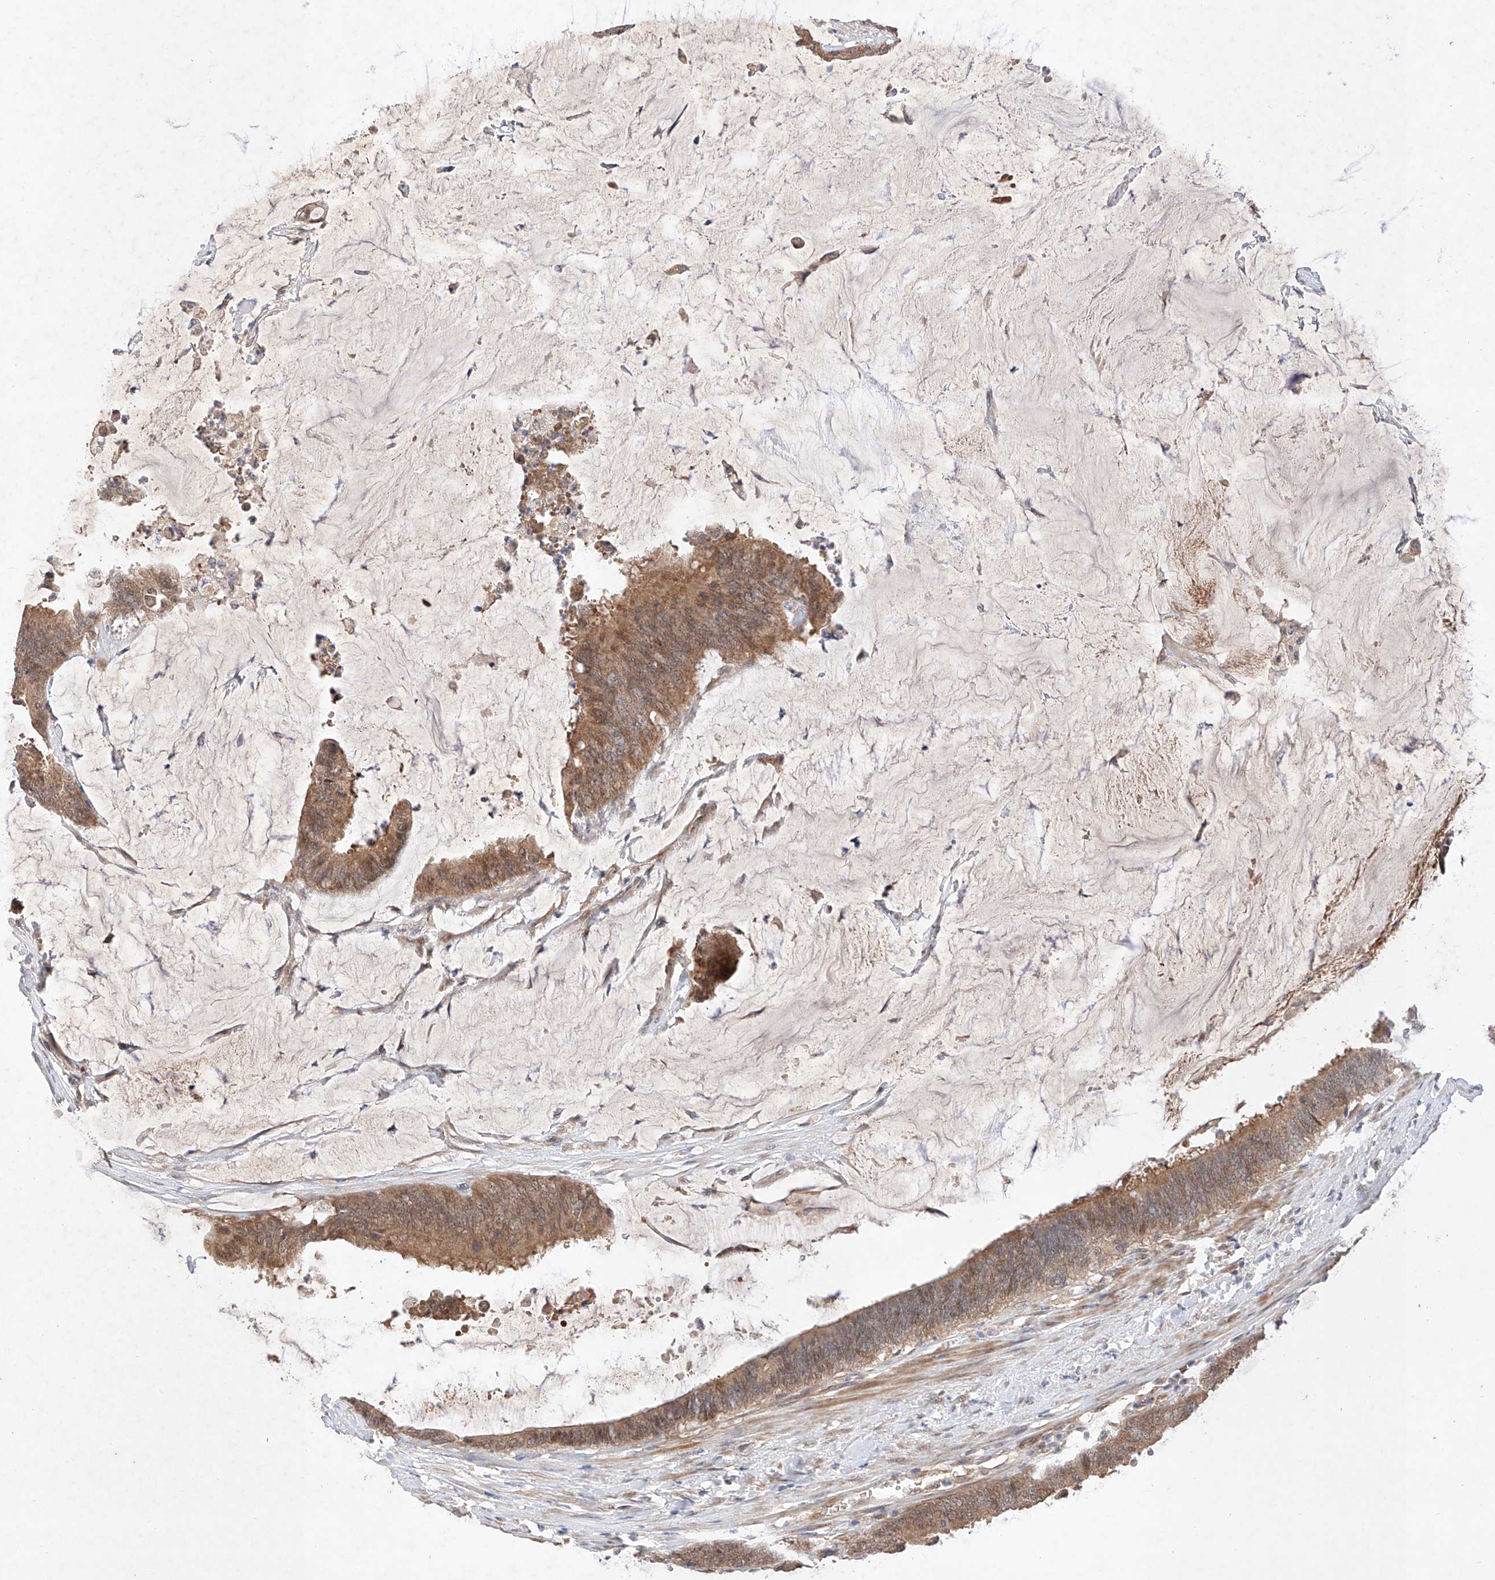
{"staining": {"intensity": "moderate", "quantity": ">75%", "location": "cytoplasmic/membranous,nuclear"}, "tissue": "colorectal cancer", "cell_type": "Tumor cells", "image_type": "cancer", "snomed": [{"axis": "morphology", "description": "Adenocarcinoma, NOS"}, {"axis": "topography", "description": "Rectum"}], "caption": "Immunohistochemical staining of colorectal cancer (adenocarcinoma) displays medium levels of moderate cytoplasmic/membranous and nuclear expression in about >75% of tumor cells. The staining was performed using DAB, with brown indicating positive protein expression. Nuclei are stained blue with hematoxylin.", "gene": "ZNF124", "patient": {"sex": "female", "age": 66}}